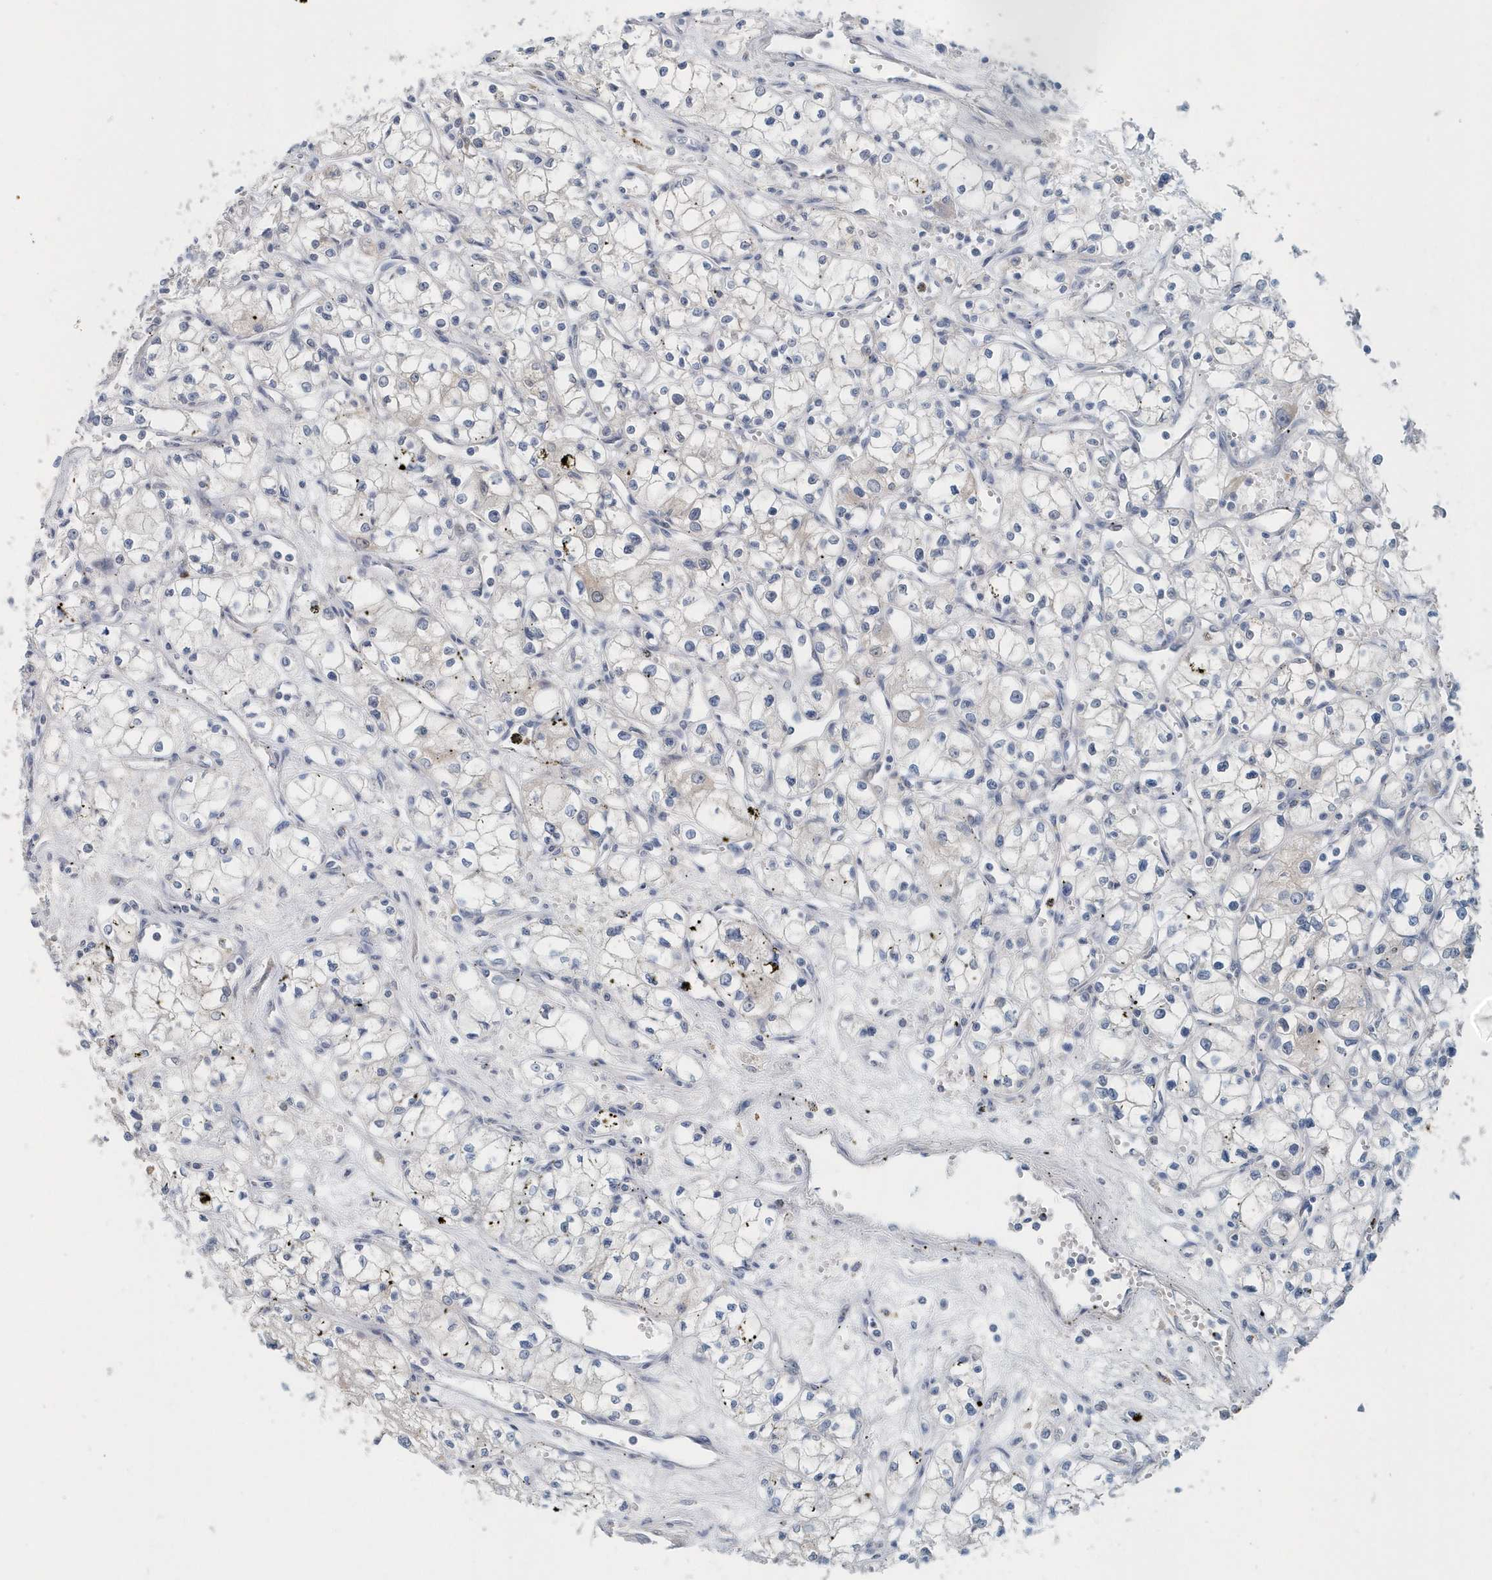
{"staining": {"intensity": "negative", "quantity": "none", "location": "none"}, "tissue": "renal cancer", "cell_type": "Tumor cells", "image_type": "cancer", "snomed": [{"axis": "morphology", "description": "Adenocarcinoma, NOS"}, {"axis": "topography", "description": "Kidney"}], "caption": "This image is of renal cancer stained with immunohistochemistry (IHC) to label a protein in brown with the nuclei are counter-stained blue. There is no positivity in tumor cells. (DAB immunohistochemistry (IHC), high magnification).", "gene": "PFN2", "patient": {"sex": "male", "age": 59}}